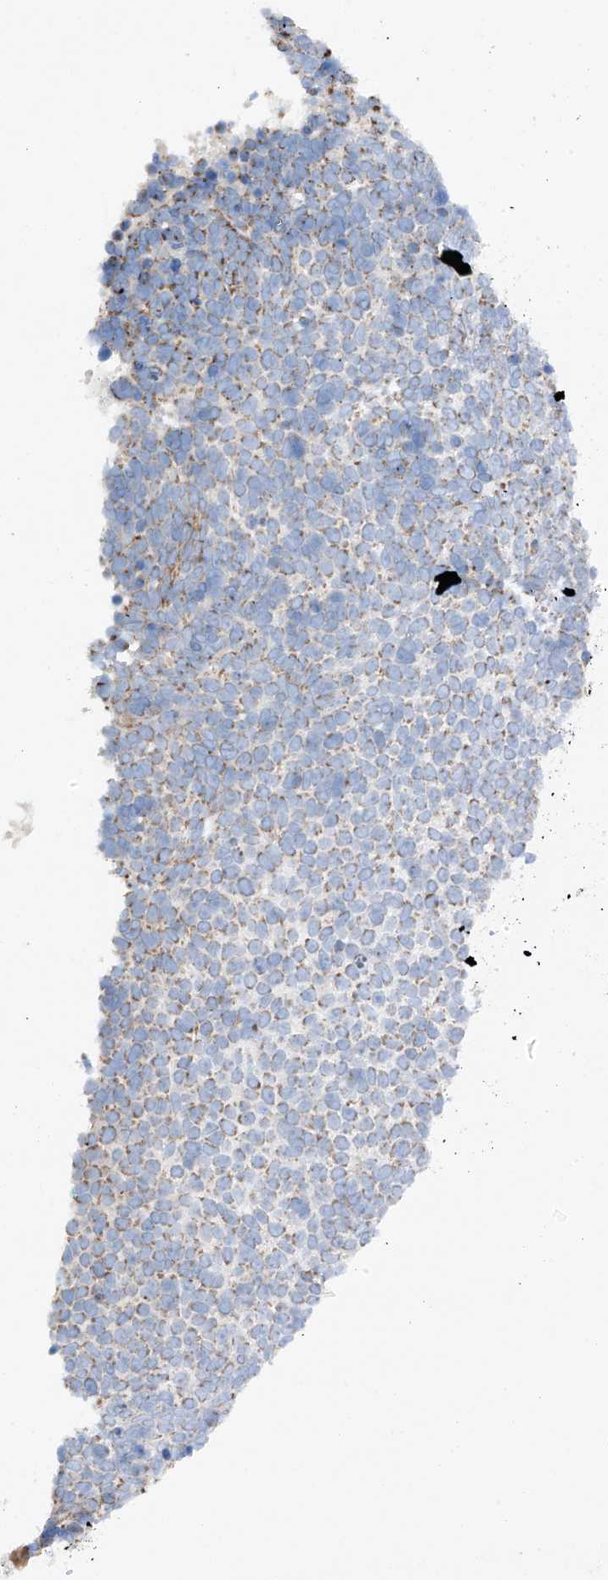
{"staining": {"intensity": "moderate", "quantity": "<25%", "location": "cytoplasmic/membranous"}, "tissue": "skin cancer", "cell_type": "Tumor cells", "image_type": "cancer", "snomed": [{"axis": "morphology", "description": "Basal cell carcinoma"}, {"axis": "topography", "description": "Skin"}], "caption": "An IHC image of neoplastic tissue is shown. Protein staining in brown highlights moderate cytoplasmic/membranous positivity in skin cancer within tumor cells.", "gene": "MRAP", "patient": {"sex": "female", "age": 81}}